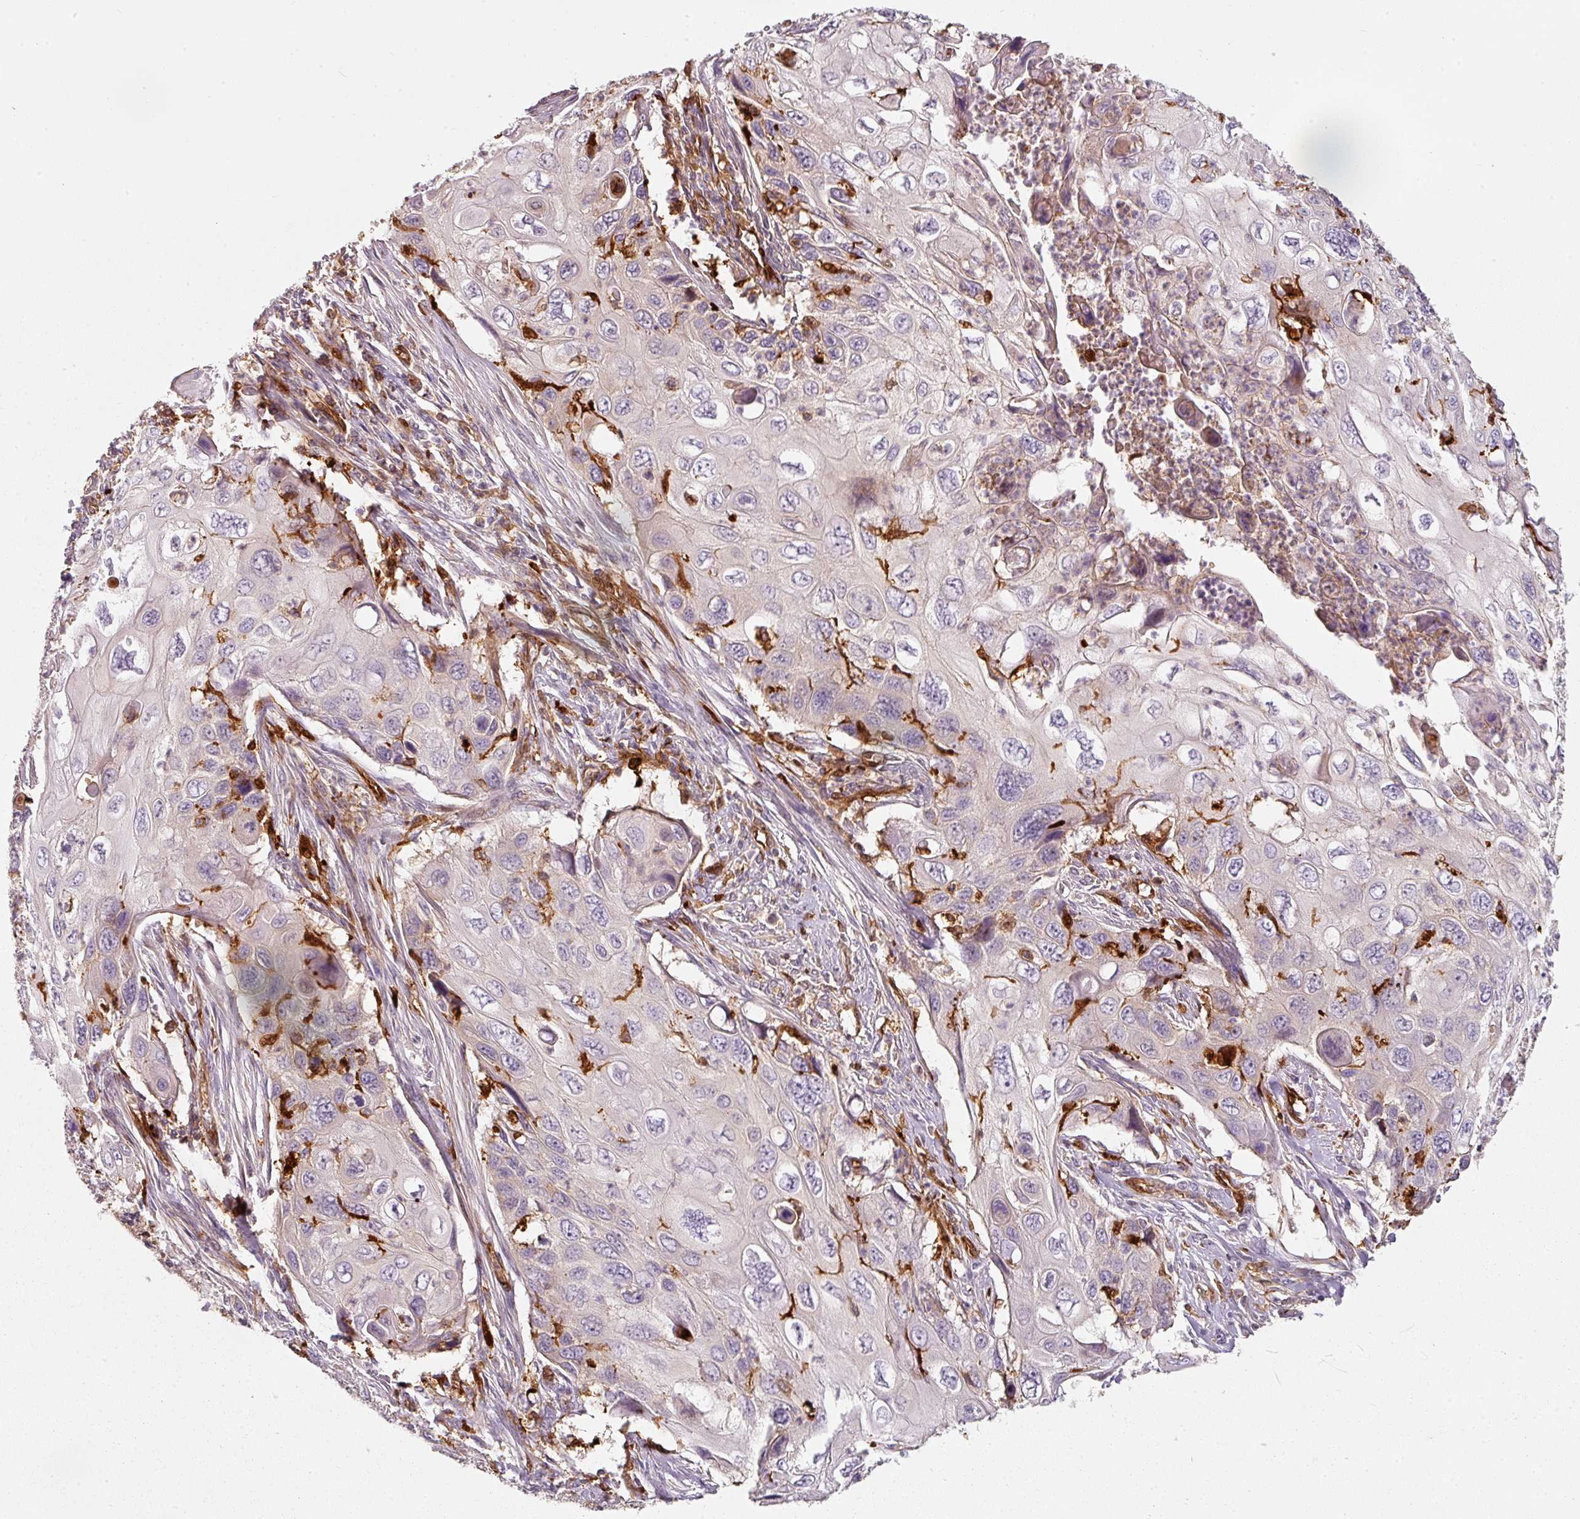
{"staining": {"intensity": "weak", "quantity": "<25%", "location": "cytoplasmic/membranous"}, "tissue": "cervical cancer", "cell_type": "Tumor cells", "image_type": "cancer", "snomed": [{"axis": "morphology", "description": "Squamous cell carcinoma, NOS"}, {"axis": "topography", "description": "Cervix"}], "caption": "An immunohistochemistry (IHC) micrograph of squamous cell carcinoma (cervical) is shown. There is no staining in tumor cells of squamous cell carcinoma (cervical).", "gene": "IQGAP2", "patient": {"sex": "female", "age": 70}}